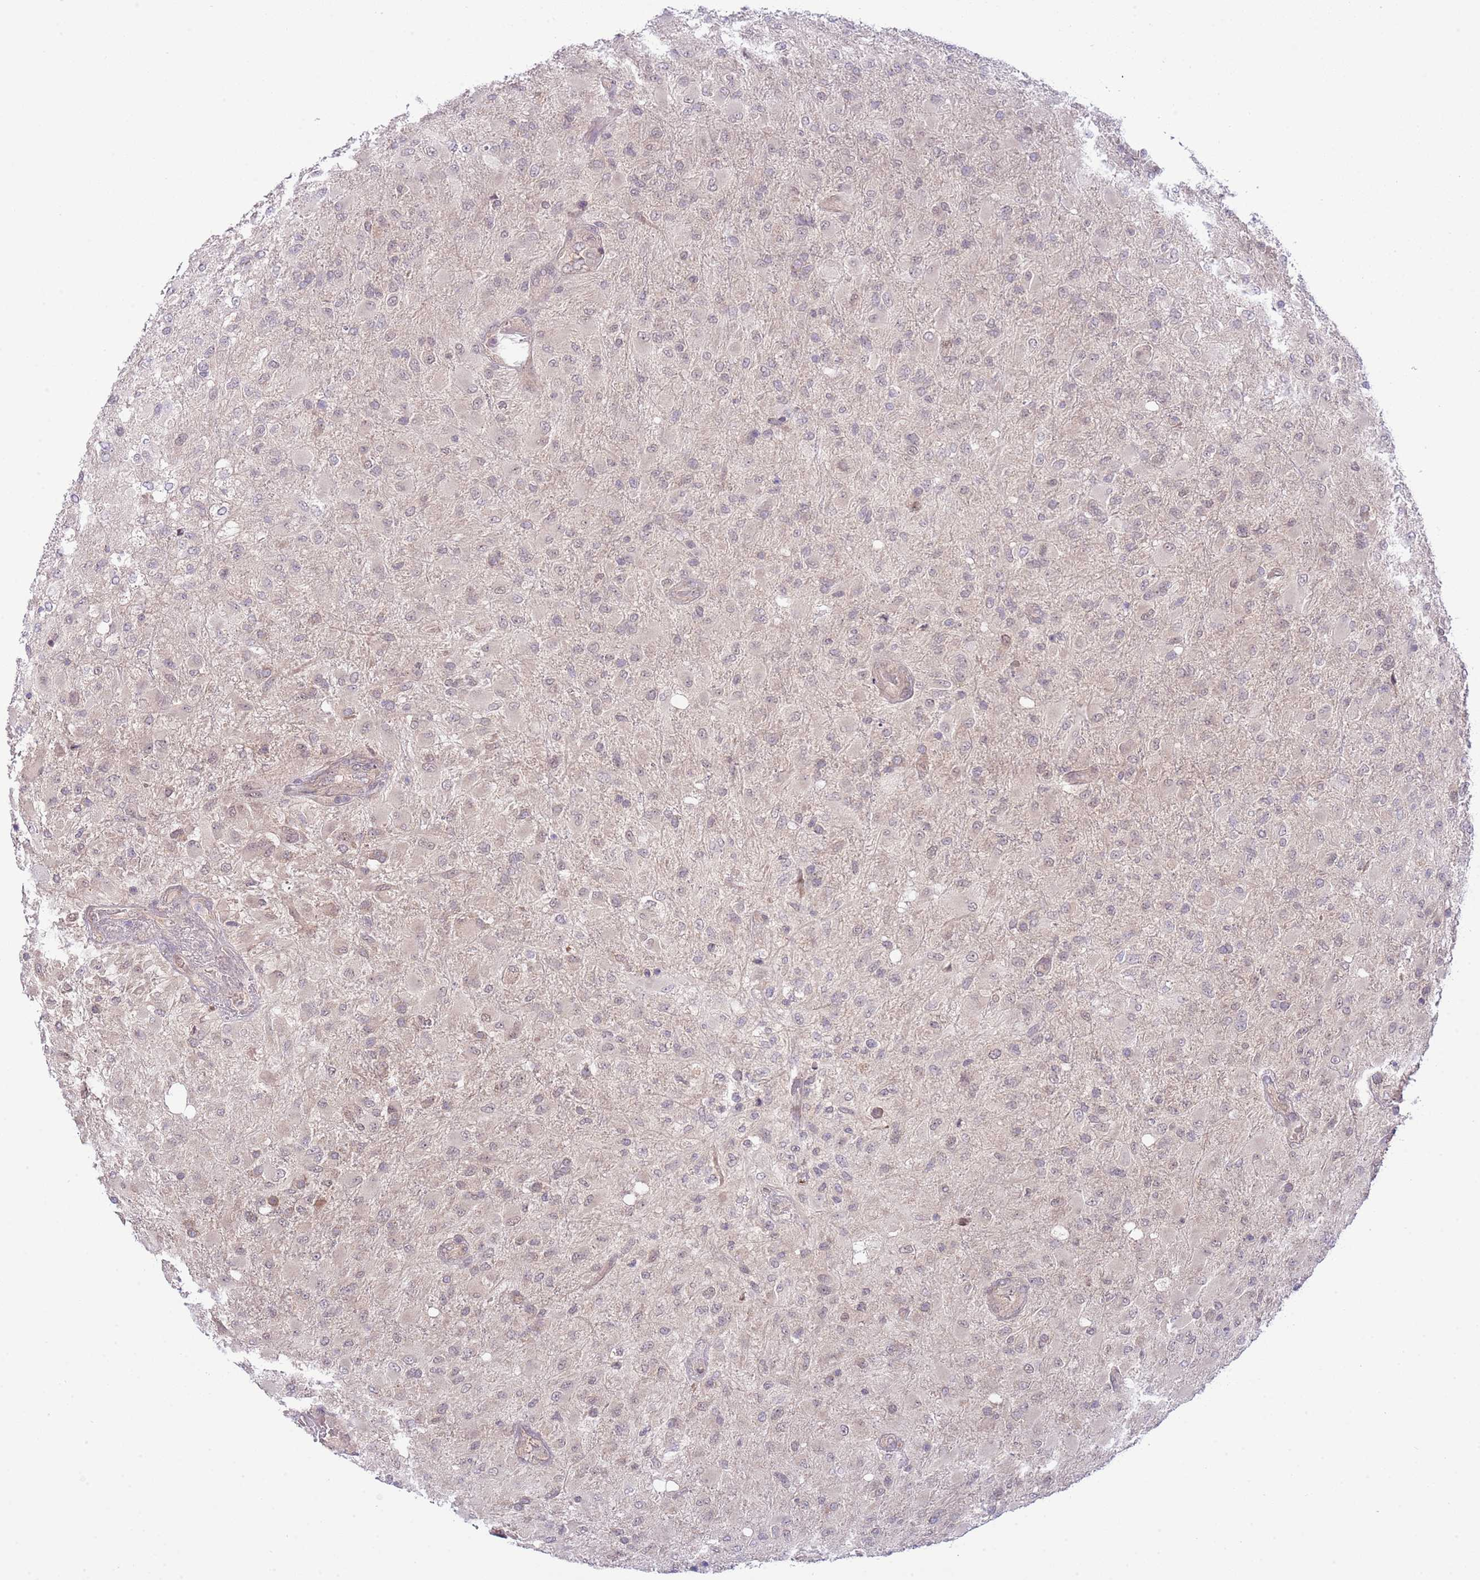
{"staining": {"intensity": "weak", "quantity": "<25%", "location": "cytoplasmic/membranous,nuclear"}, "tissue": "glioma", "cell_type": "Tumor cells", "image_type": "cancer", "snomed": [{"axis": "morphology", "description": "Glioma, malignant, Low grade"}, {"axis": "topography", "description": "Brain"}], "caption": "Tumor cells show no significant protein expression in glioma. (Immunohistochemistry (ihc), brightfield microscopy, high magnification).", "gene": "CHD1", "patient": {"sex": "male", "age": 65}}